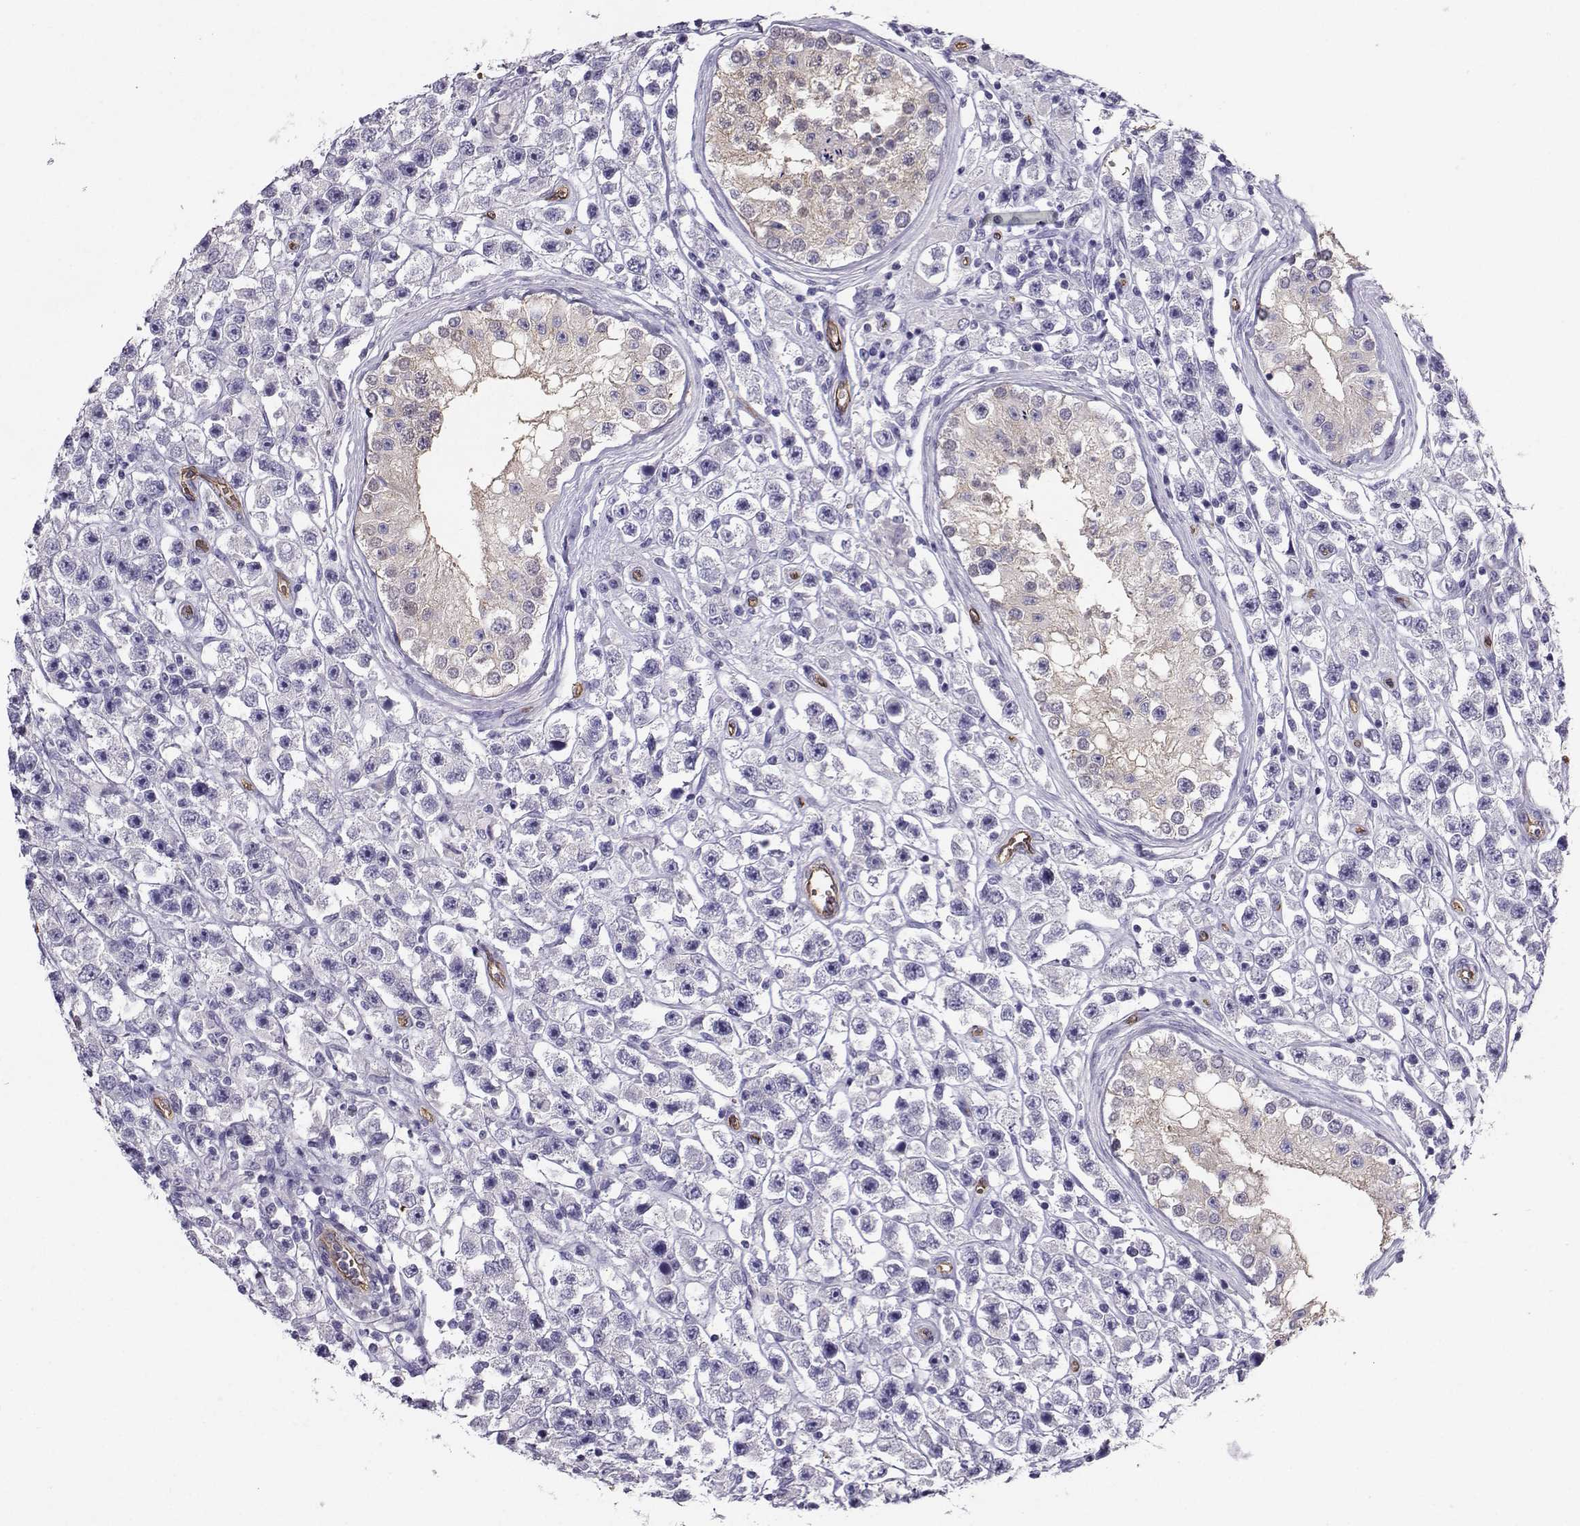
{"staining": {"intensity": "negative", "quantity": "none", "location": "none"}, "tissue": "testis cancer", "cell_type": "Tumor cells", "image_type": "cancer", "snomed": [{"axis": "morphology", "description": "Seminoma, NOS"}, {"axis": "topography", "description": "Testis"}], "caption": "Immunohistochemistry (IHC) histopathology image of neoplastic tissue: human testis cancer (seminoma) stained with DAB exhibits no significant protein positivity in tumor cells.", "gene": "CLUL1", "patient": {"sex": "male", "age": 45}}